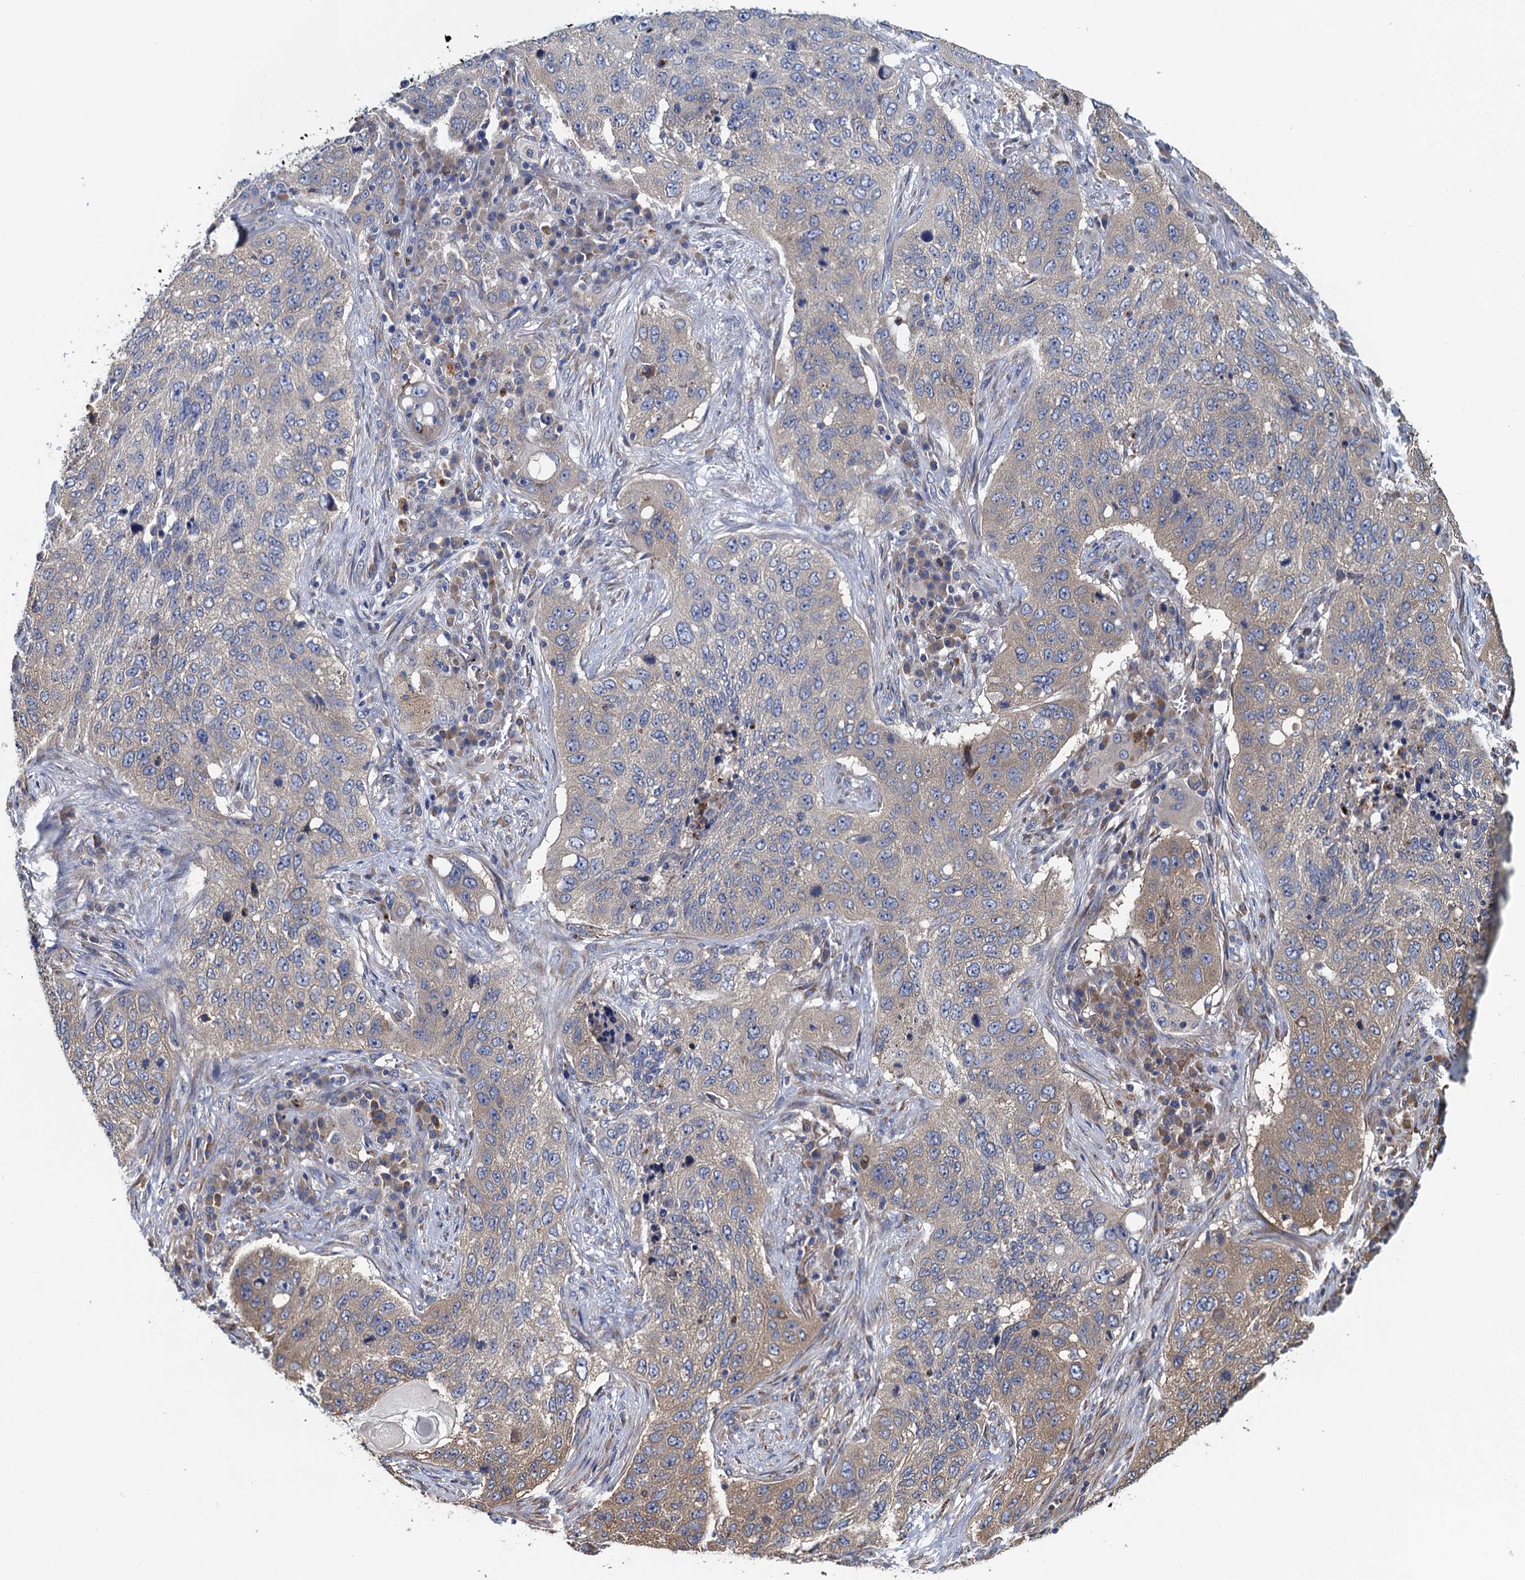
{"staining": {"intensity": "weak", "quantity": "25%-75%", "location": "cytoplasmic/membranous"}, "tissue": "lung cancer", "cell_type": "Tumor cells", "image_type": "cancer", "snomed": [{"axis": "morphology", "description": "Squamous cell carcinoma, NOS"}, {"axis": "topography", "description": "Lung"}], "caption": "Protein staining of lung squamous cell carcinoma tissue demonstrates weak cytoplasmic/membranous positivity in approximately 25%-75% of tumor cells.", "gene": "ADCY9", "patient": {"sex": "female", "age": 63}}